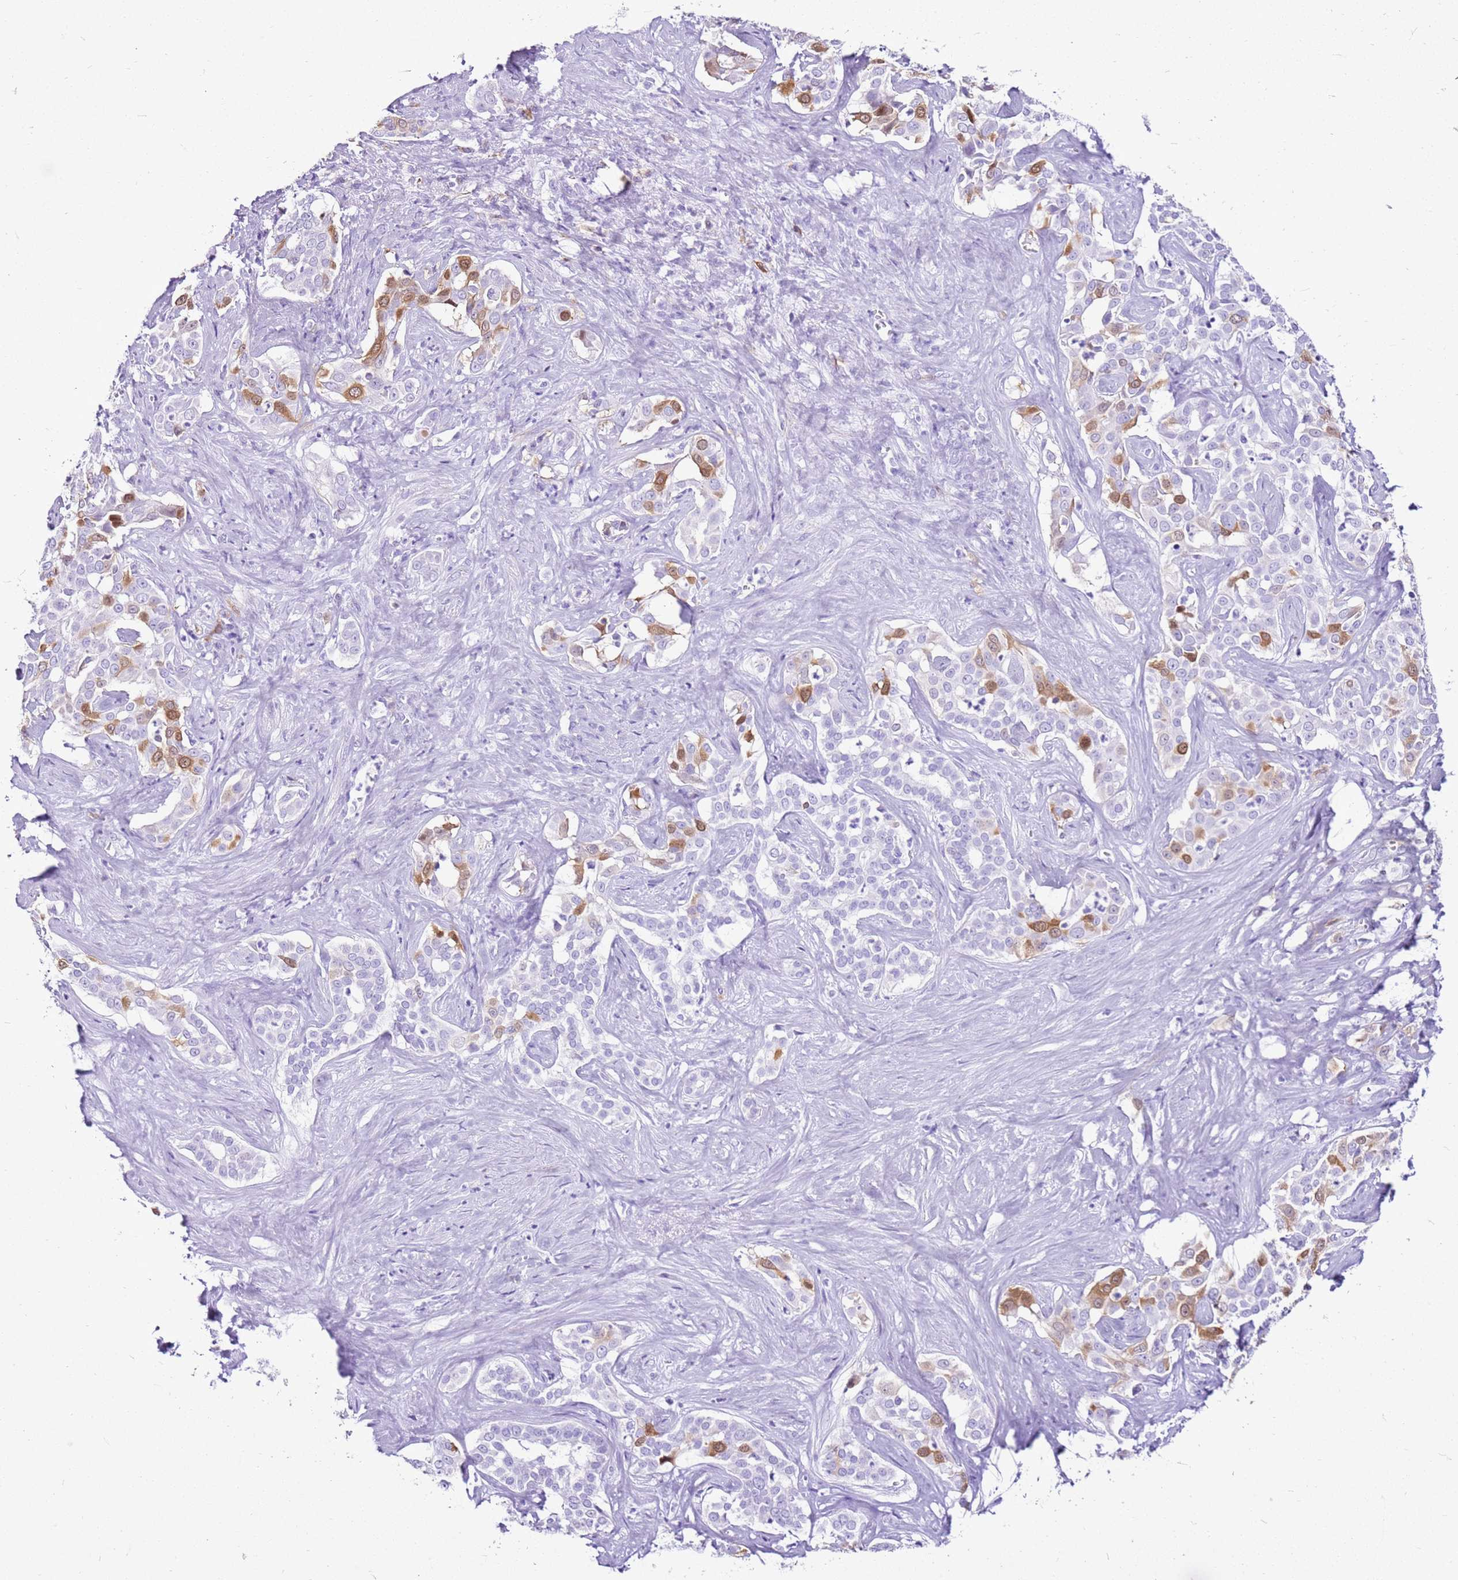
{"staining": {"intensity": "moderate", "quantity": "<25%", "location": "cytoplasmic/membranous,nuclear"}, "tissue": "liver cancer", "cell_type": "Tumor cells", "image_type": "cancer", "snomed": [{"axis": "morphology", "description": "Cholangiocarcinoma"}, {"axis": "topography", "description": "Liver"}], "caption": "The image demonstrates immunohistochemical staining of cholangiocarcinoma (liver). There is moderate cytoplasmic/membranous and nuclear positivity is identified in approximately <25% of tumor cells.", "gene": "SPC25", "patient": {"sex": "male", "age": 67}}